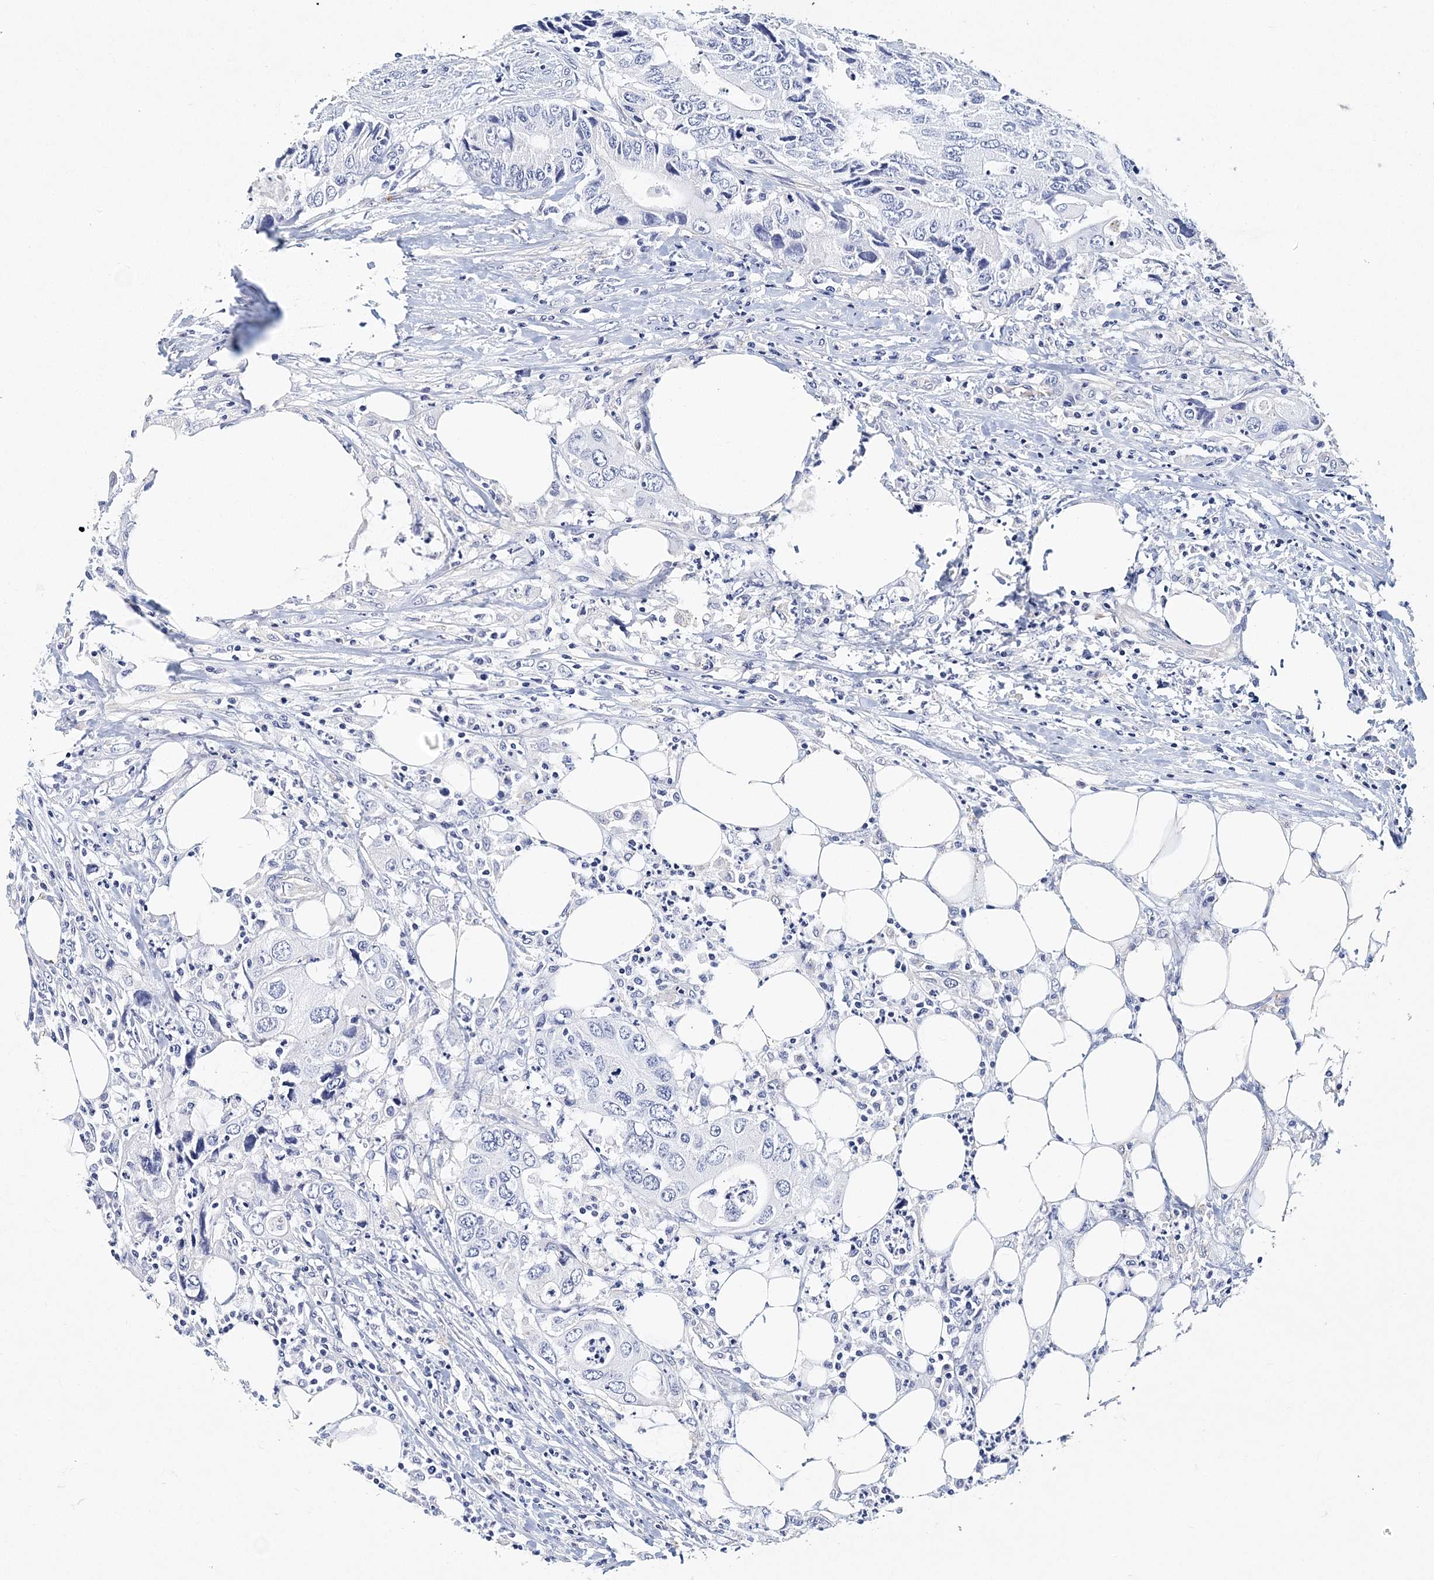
{"staining": {"intensity": "negative", "quantity": "none", "location": "none"}, "tissue": "colorectal cancer", "cell_type": "Tumor cells", "image_type": "cancer", "snomed": [{"axis": "morphology", "description": "Adenocarcinoma, NOS"}, {"axis": "topography", "description": "Colon"}], "caption": "Photomicrograph shows no protein positivity in tumor cells of colorectal adenocarcinoma tissue. Nuclei are stained in blue.", "gene": "ITGA2B", "patient": {"sex": "male", "age": 71}}